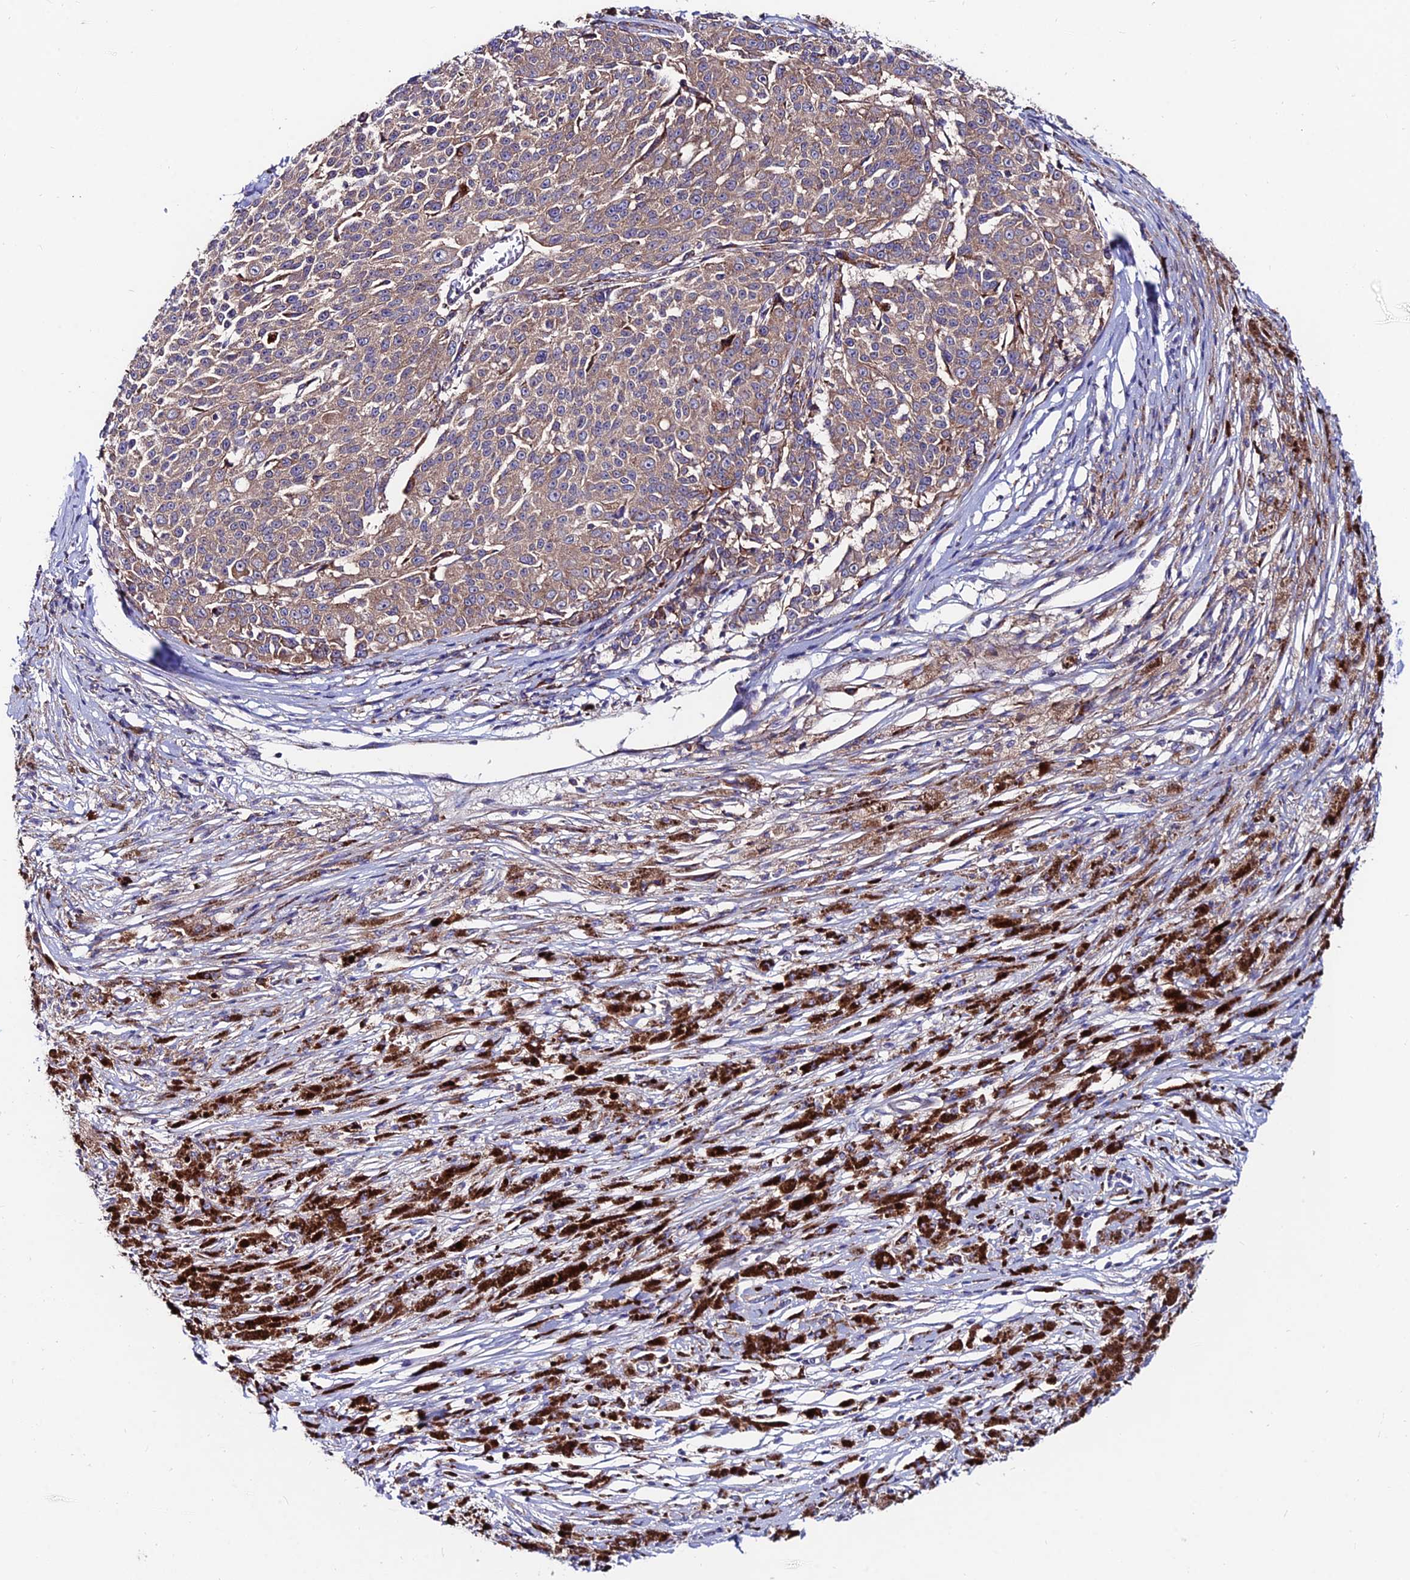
{"staining": {"intensity": "weak", "quantity": ">75%", "location": "cytoplasmic/membranous"}, "tissue": "melanoma", "cell_type": "Tumor cells", "image_type": "cancer", "snomed": [{"axis": "morphology", "description": "Malignant melanoma, NOS"}, {"axis": "topography", "description": "Skin"}], "caption": "IHC of human malignant melanoma exhibits low levels of weak cytoplasmic/membranous expression in about >75% of tumor cells.", "gene": "EIF3K", "patient": {"sex": "female", "age": 52}}